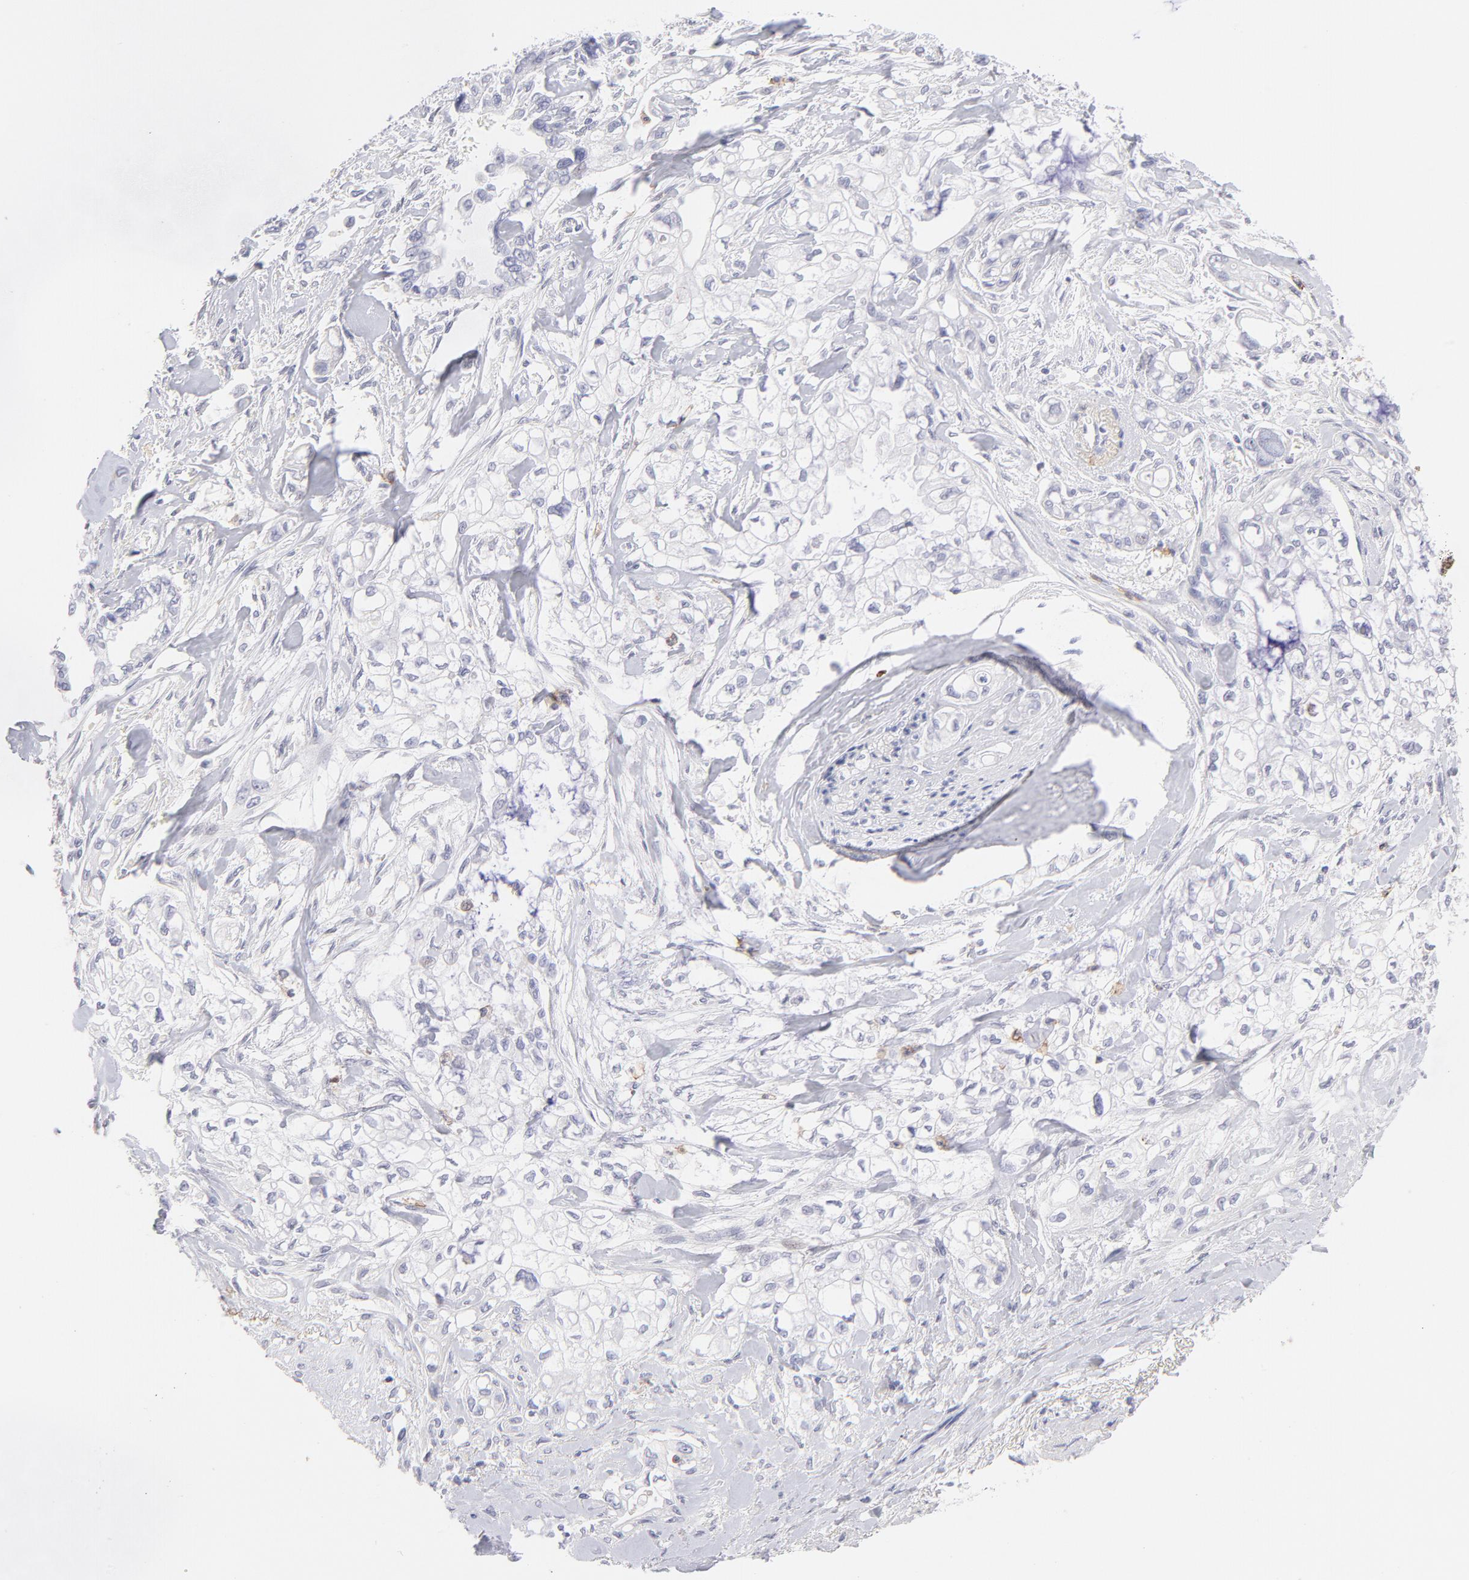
{"staining": {"intensity": "negative", "quantity": "none", "location": "none"}, "tissue": "pancreatic cancer", "cell_type": "Tumor cells", "image_type": "cancer", "snomed": [{"axis": "morphology", "description": "Normal tissue, NOS"}, {"axis": "topography", "description": "Pancreas"}], "caption": "Pancreatic cancer stained for a protein using immunohistochemistry displays no positivity tumor cells.", "gene": "LTB4R", "patient": {"sex": "male", "age": 42}}